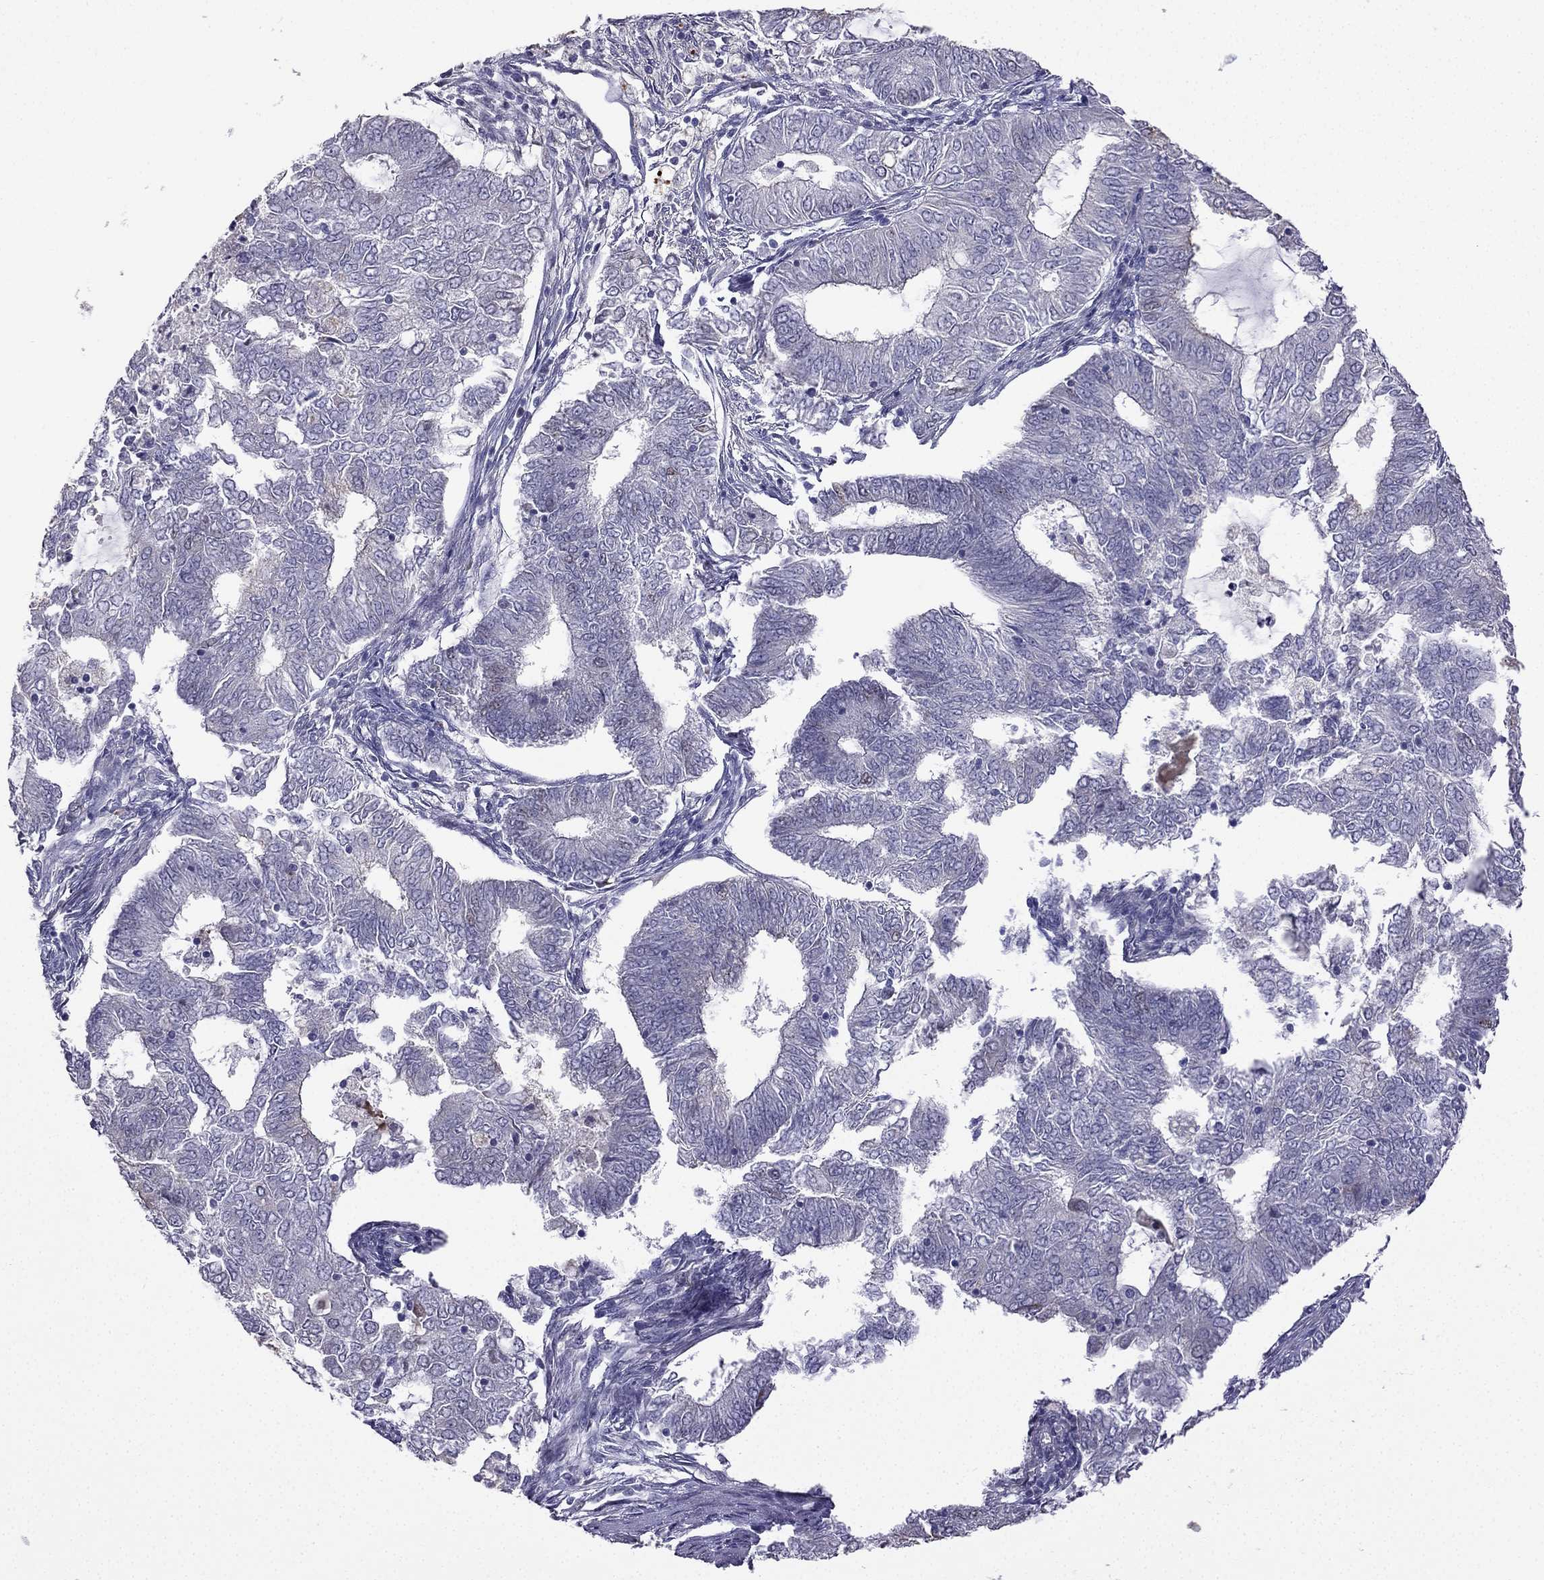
{"staining": {"intensity": "weak", "quantity": "<25%", "location": "nuclear"}, "tissue": "endometrial cancer", "cell_type": "Tumor cells", "image_type": "cancer", "snomed": [{"axis": "morphology", "description": "Adenocarcinoma, NOS"}, {"axis": "topography", "description": "Endometrium"}], "caption": "This is a image of immunohistochemistry staining of endometrial cancer, which shows no expression in tumor cells. (DAB (3,3'-diaminobenzidine) IHC, high magnification).", "gene": "UHRF1", "patient": {"sex": "female", "age": 62}}